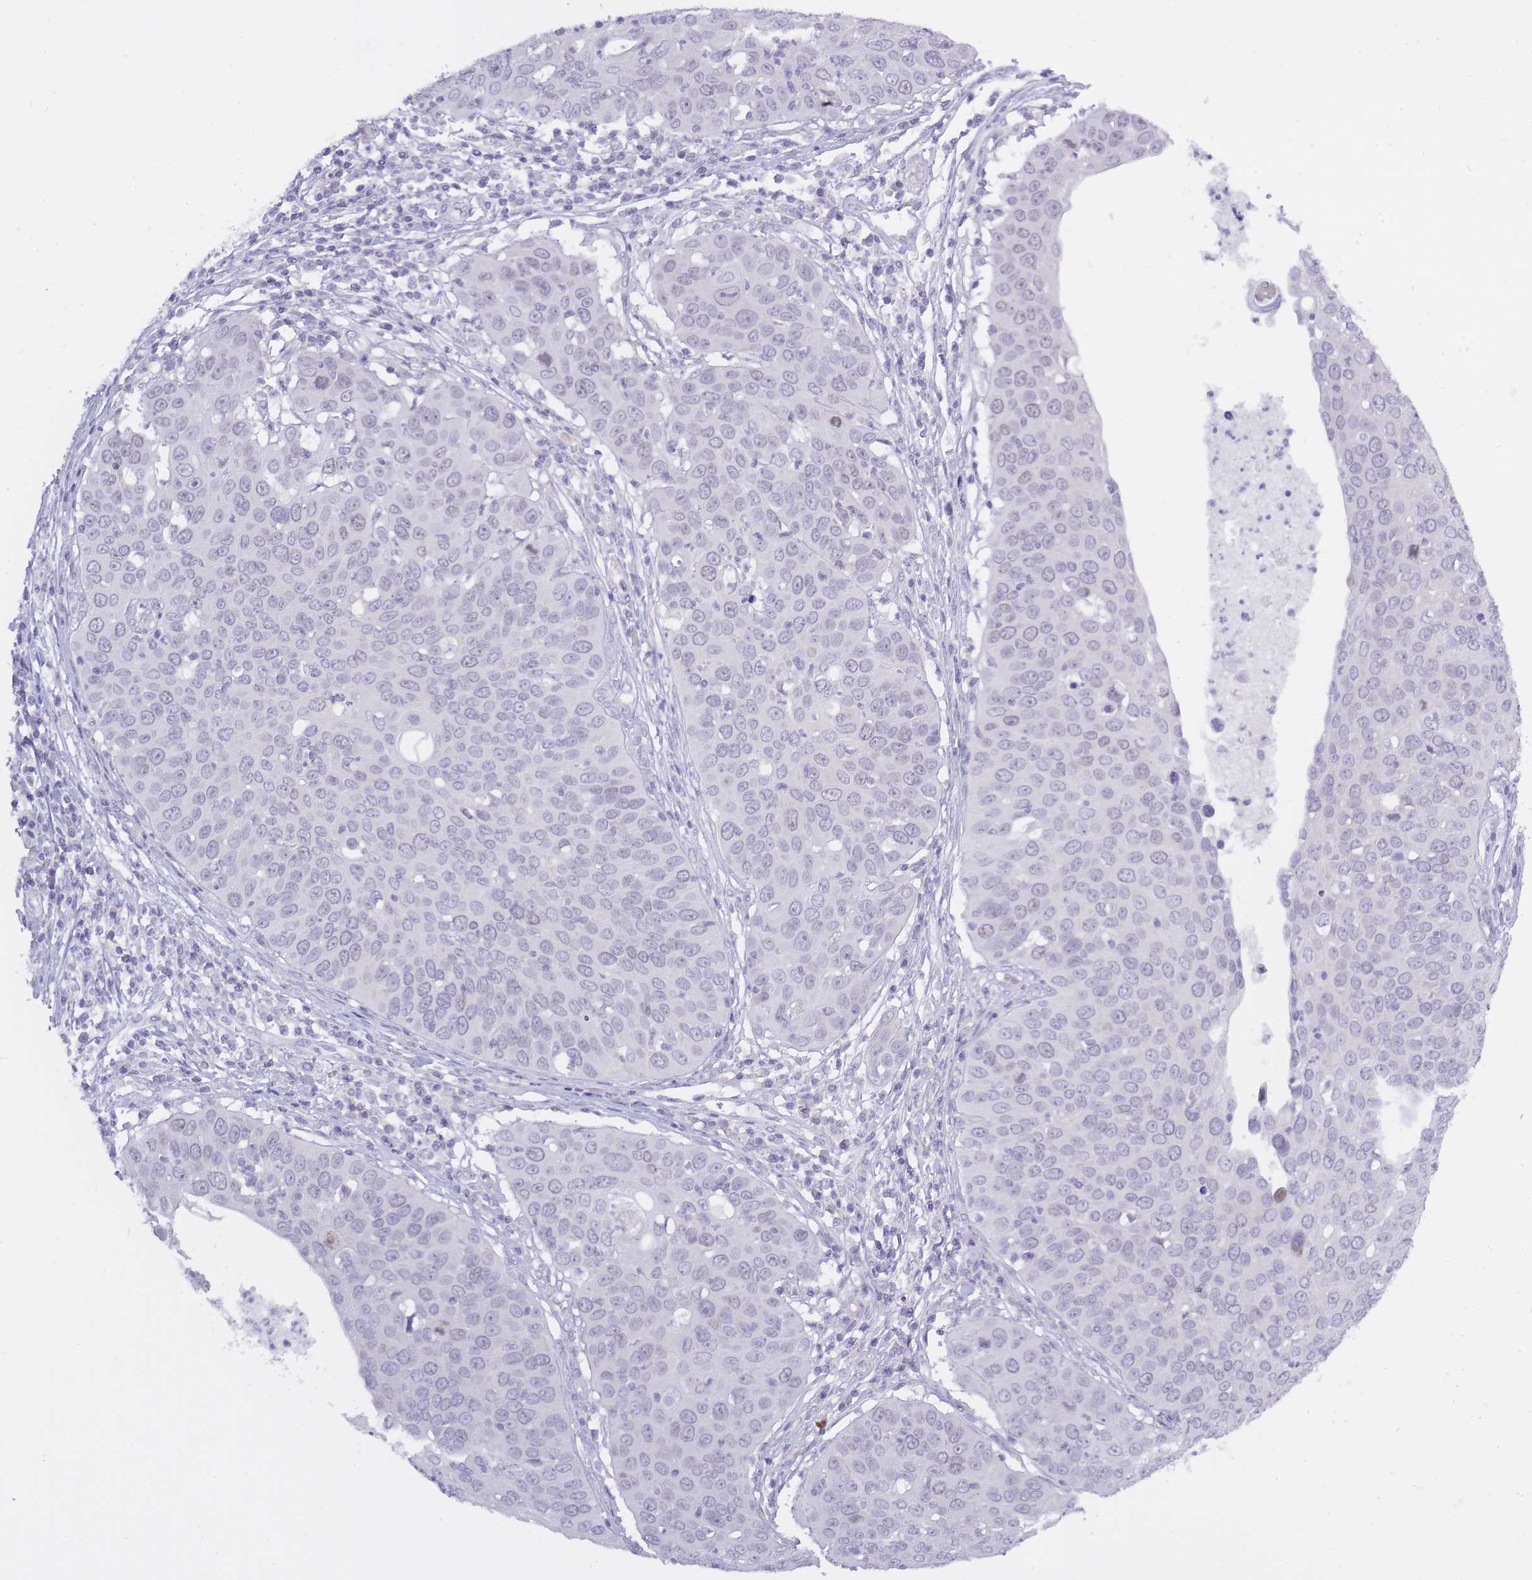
{"staining": {"intensity": "negative", "quantity": "none", "location": "none"}, "tissue": "cervical cancer", "cell_type": "Tumor cells", "image_type": "cancer", "snomed": [{"axis": "morphology", "description": "Squamous cell carcinoma, NOS"}, {"axis": "topography", "description": "Cervix"}], "caption": "IHC micrograph of cervical cancer stained for a protein (brown), which demonstrates no expression in tumor cells.", "gene": "BDKRB2", "patient": {"sex": "female", "age": 36}}